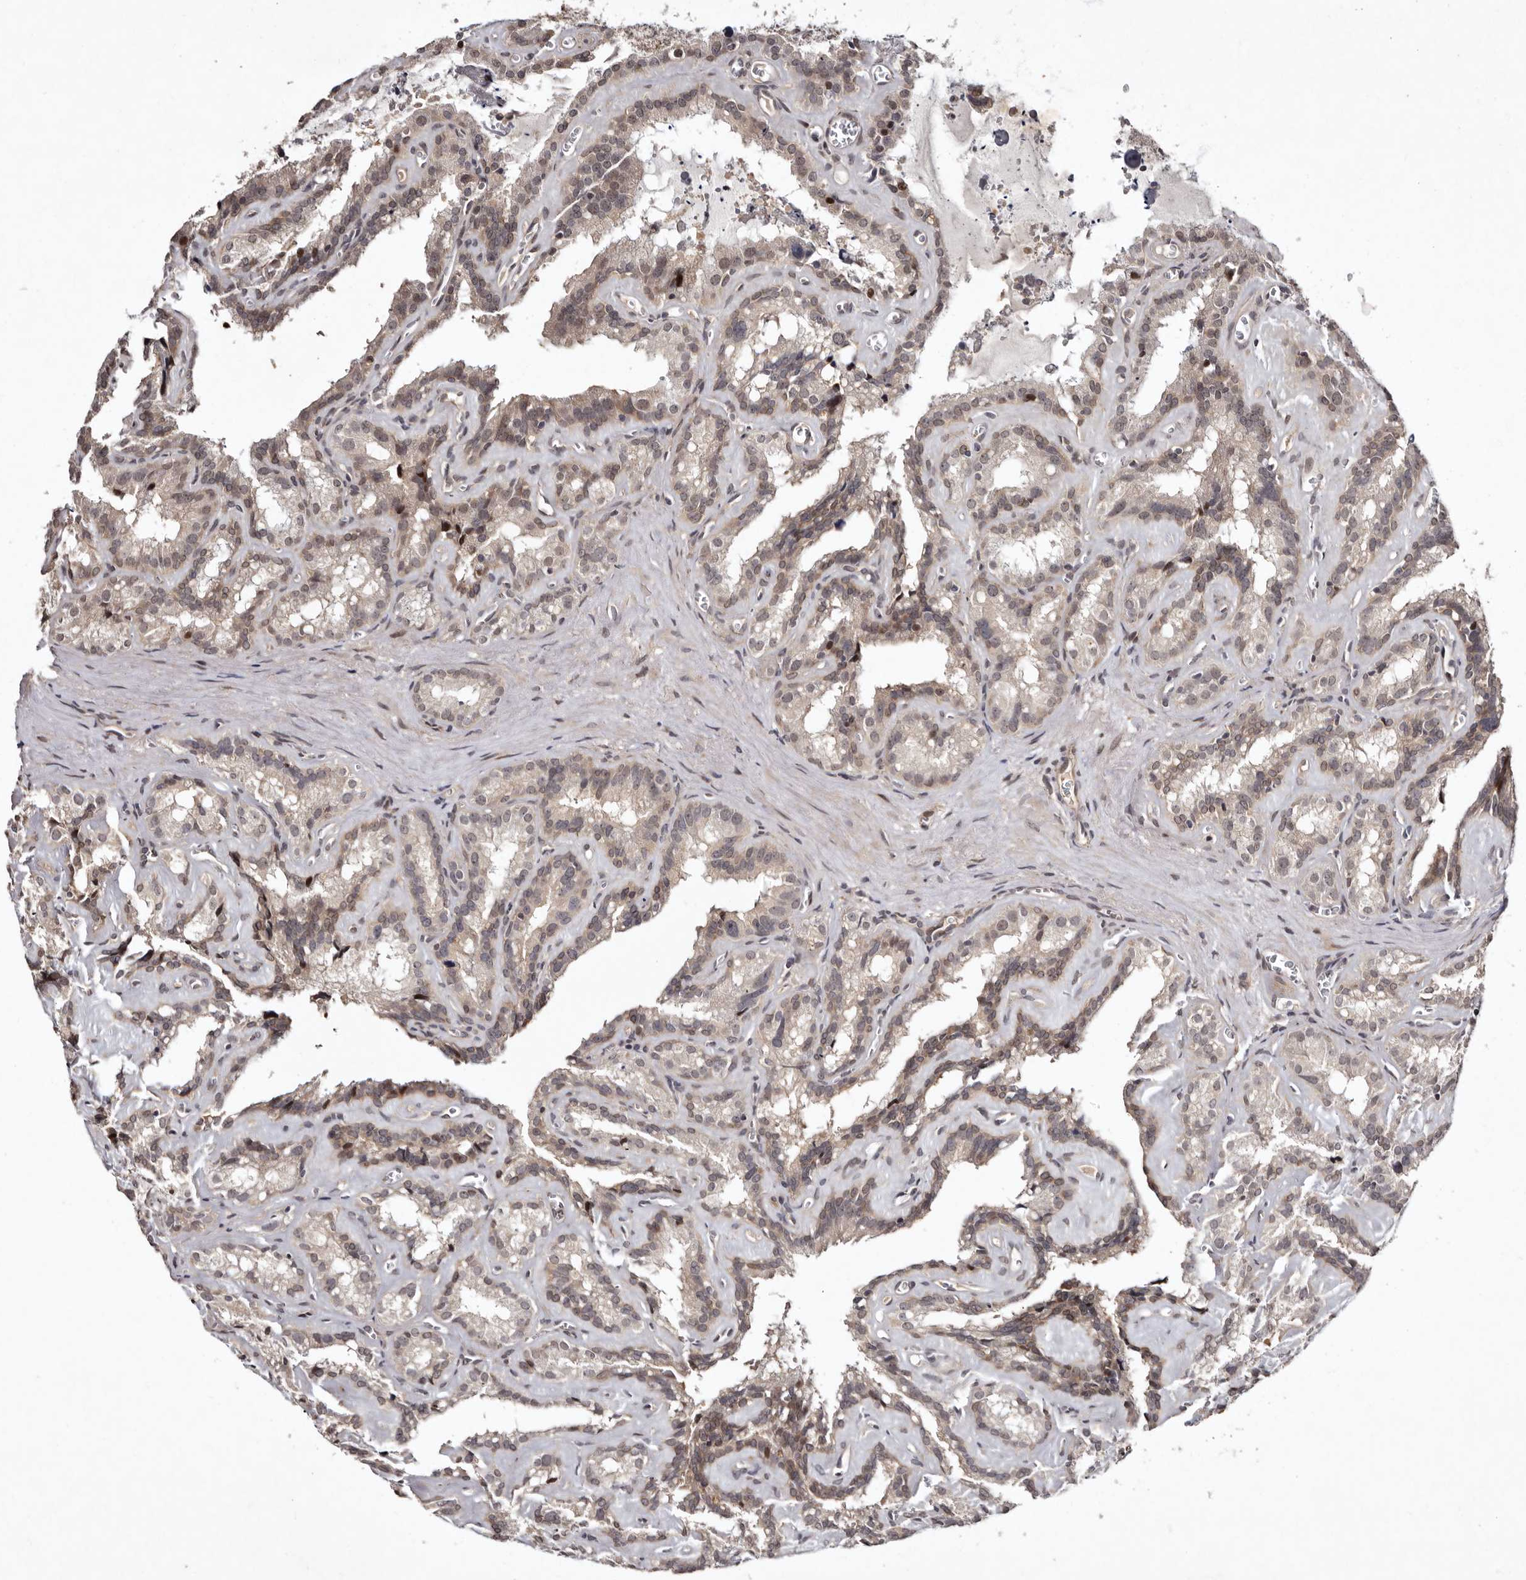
{"staining": {"intensity": "moderate", "quantity": "25%-75%", "location": "cytoplasmic/membranous,nuclear"}, "tissue": "seminal vesicle", "cell_type": "Glandular cells", "image_type": "normal", "snomed": [{"axis": "morphology", "description": "Normal tissue, NOS"}, {"axis": "topography", "description": "Prostate"}, {"axis": "topography", "description": "Seminal veicle"}], "caption": "Seminal vesicle was stained to show a protein in brown. There is medium levels of moderate cytoplasmic/membranous,nuclear staining in about 25%-75% of glandular cells.", "gene": "ABL1", "patient": {"sex": "male", "age": 59}}